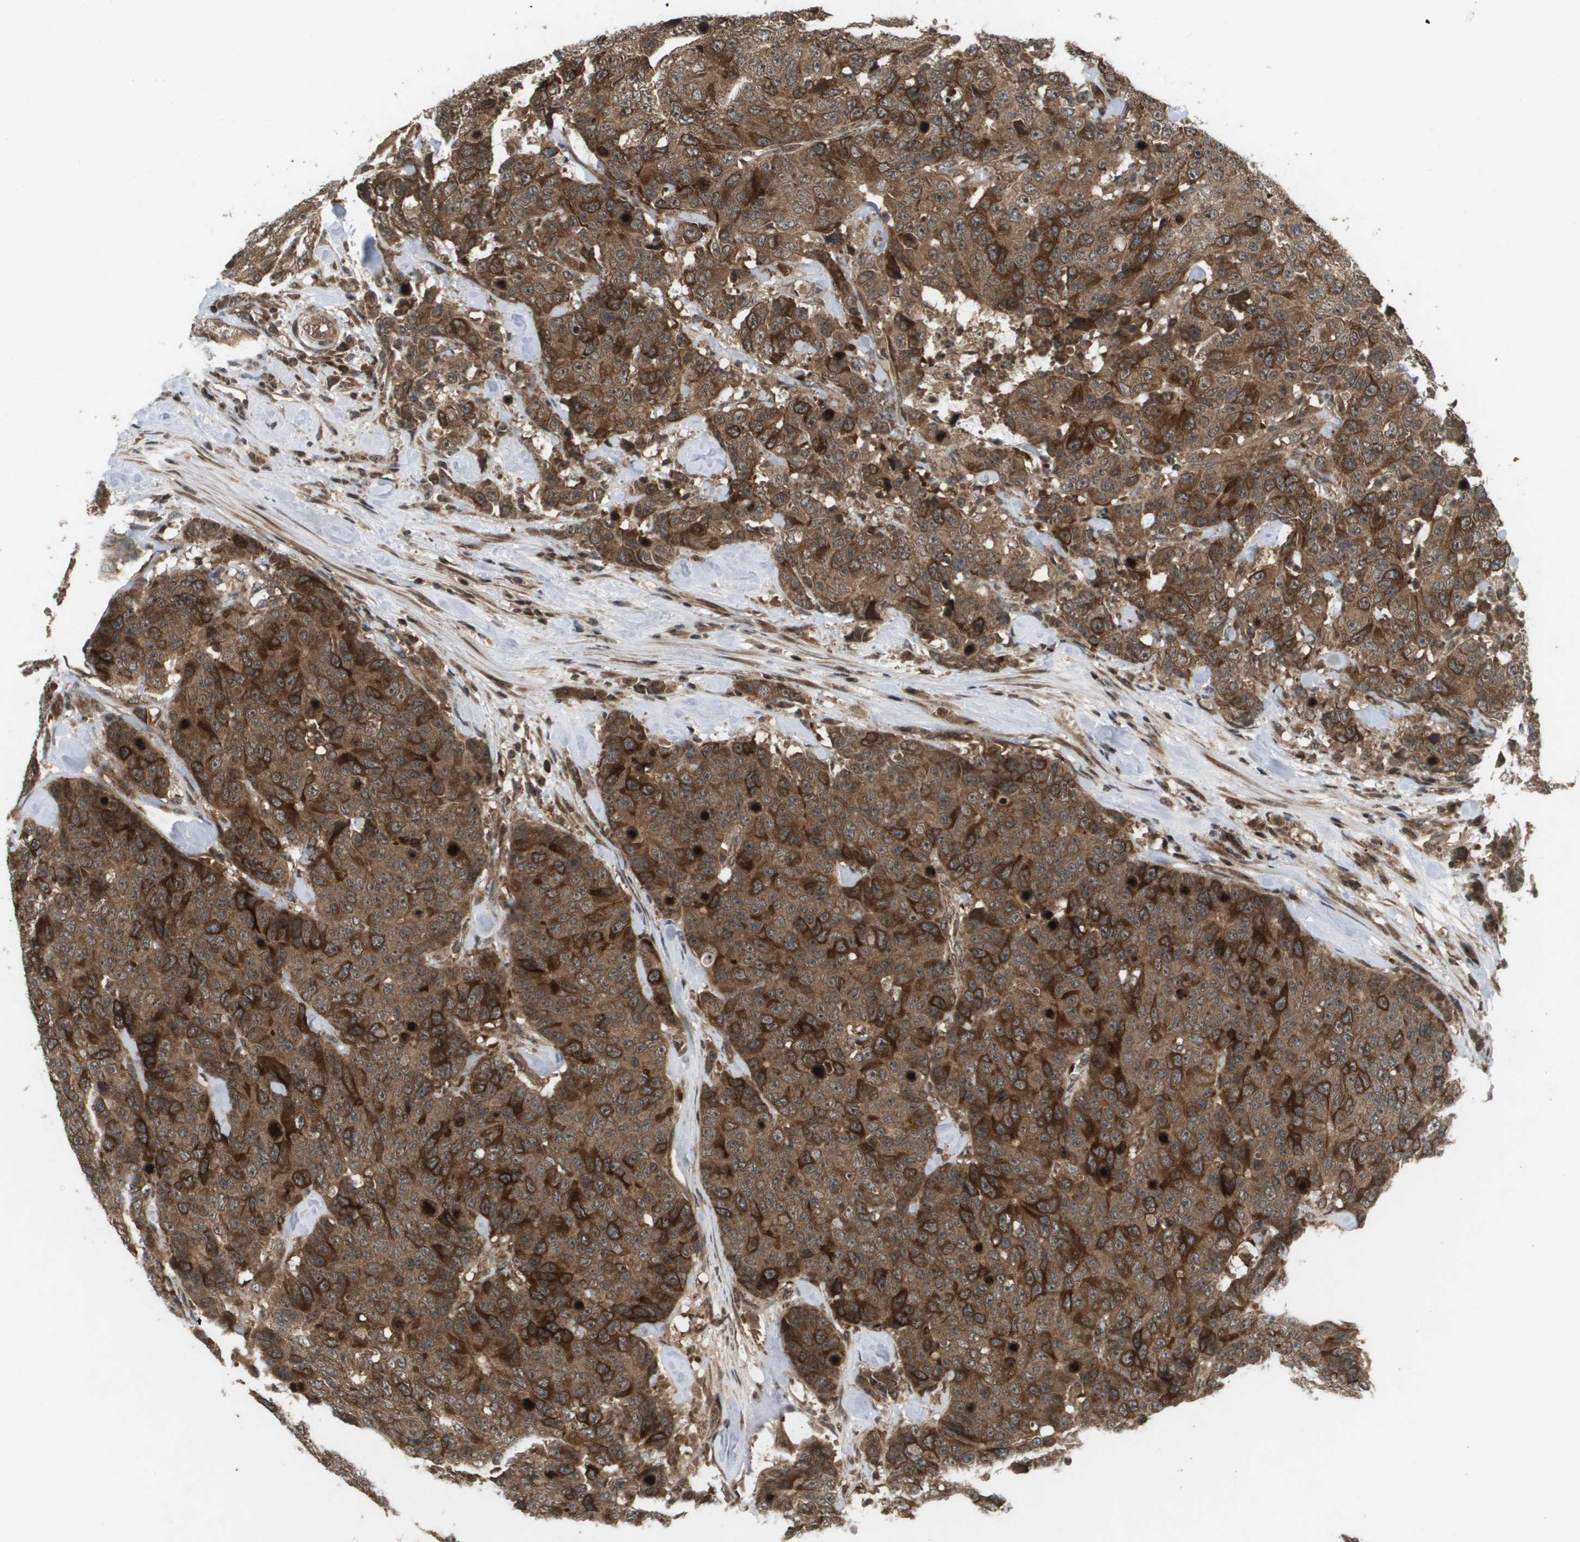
{"staining": {"intensity": "strong", "quantity": ">75%", "location": "cytoplasmic/membranous,nuclear"}, "tissue": "colorectal cancer", "cell_type": "Tumor cells", "image_type": "cancer", "snomed": [{"axis": "morphology", "description": "Adenocarcinoma, NOS"}, {"axis": "topography", "description": "Colon"}], "caption": "The image demonstrates staining of colorectal cancer, revealing strong cytoplasmic/membranous and nuclear protein positivity (brown color) within tumor cells.", "gene": "KIF11", "patient": {"sex": "female", "age": 86}}